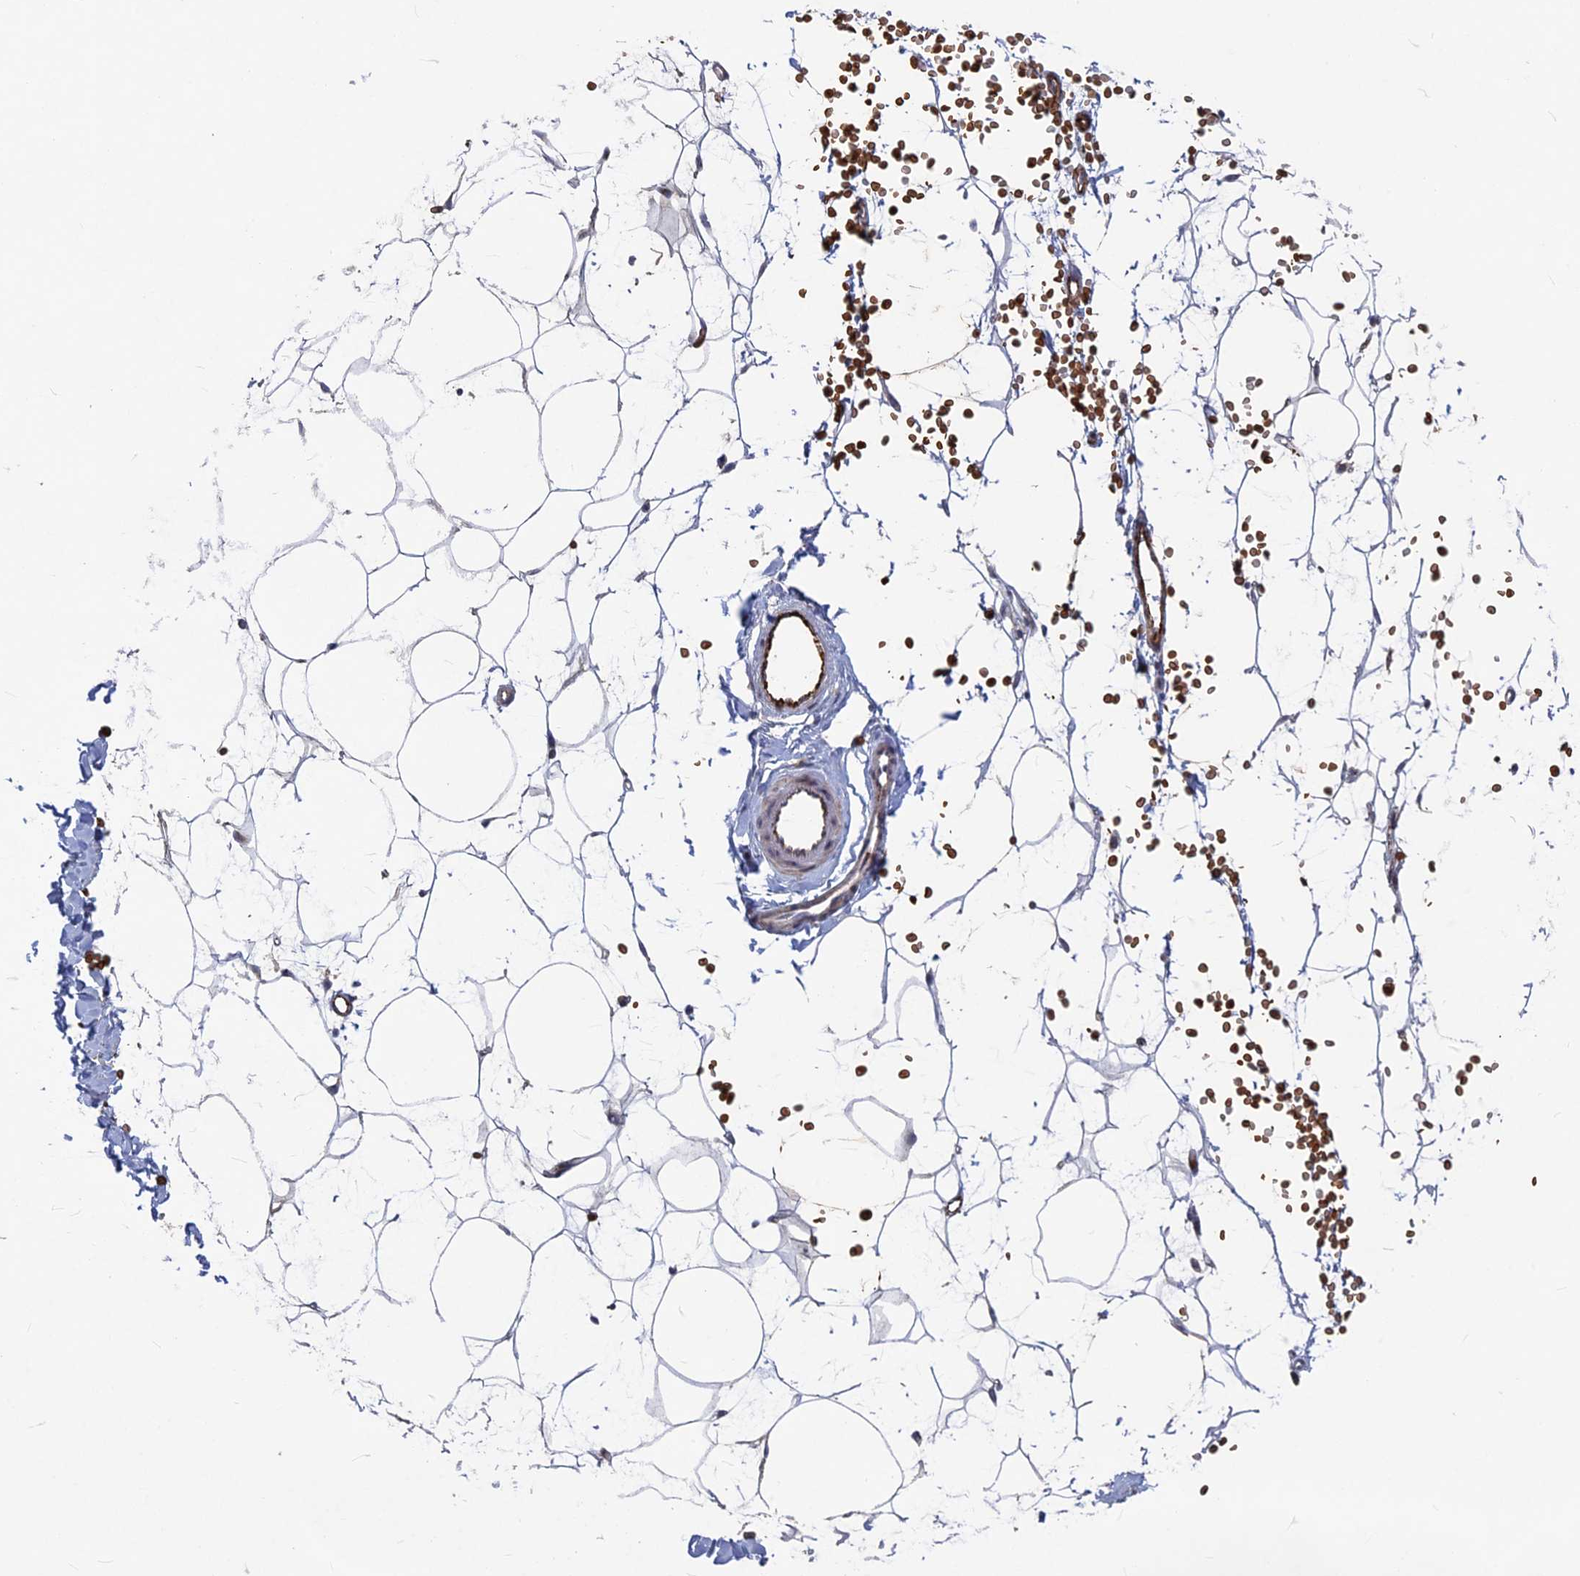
{"staining": {"intensity": "negative", "quantity": "none", "location": "none"}, "tissue": "adipose tissue", "cell_type": "Adipocytes", "image_type": "normal", "snomed": [{"axis": "morphology", "description": "Normal tissue, NOS"}, {"axis": "topography", "description": "Breast"}], "caption": "This histopathology image is of normal adipose tissue stained with IHC to label a protein in brown with the nuclei are counter-stained blue. There is no positivity in adipocytes. (DAB (3,3'-diaminobenzidine) immunohistochemistry (IHC), high magnification).", "gene": "SH3D21", "patient": {"sex": "female", "age": 23}}